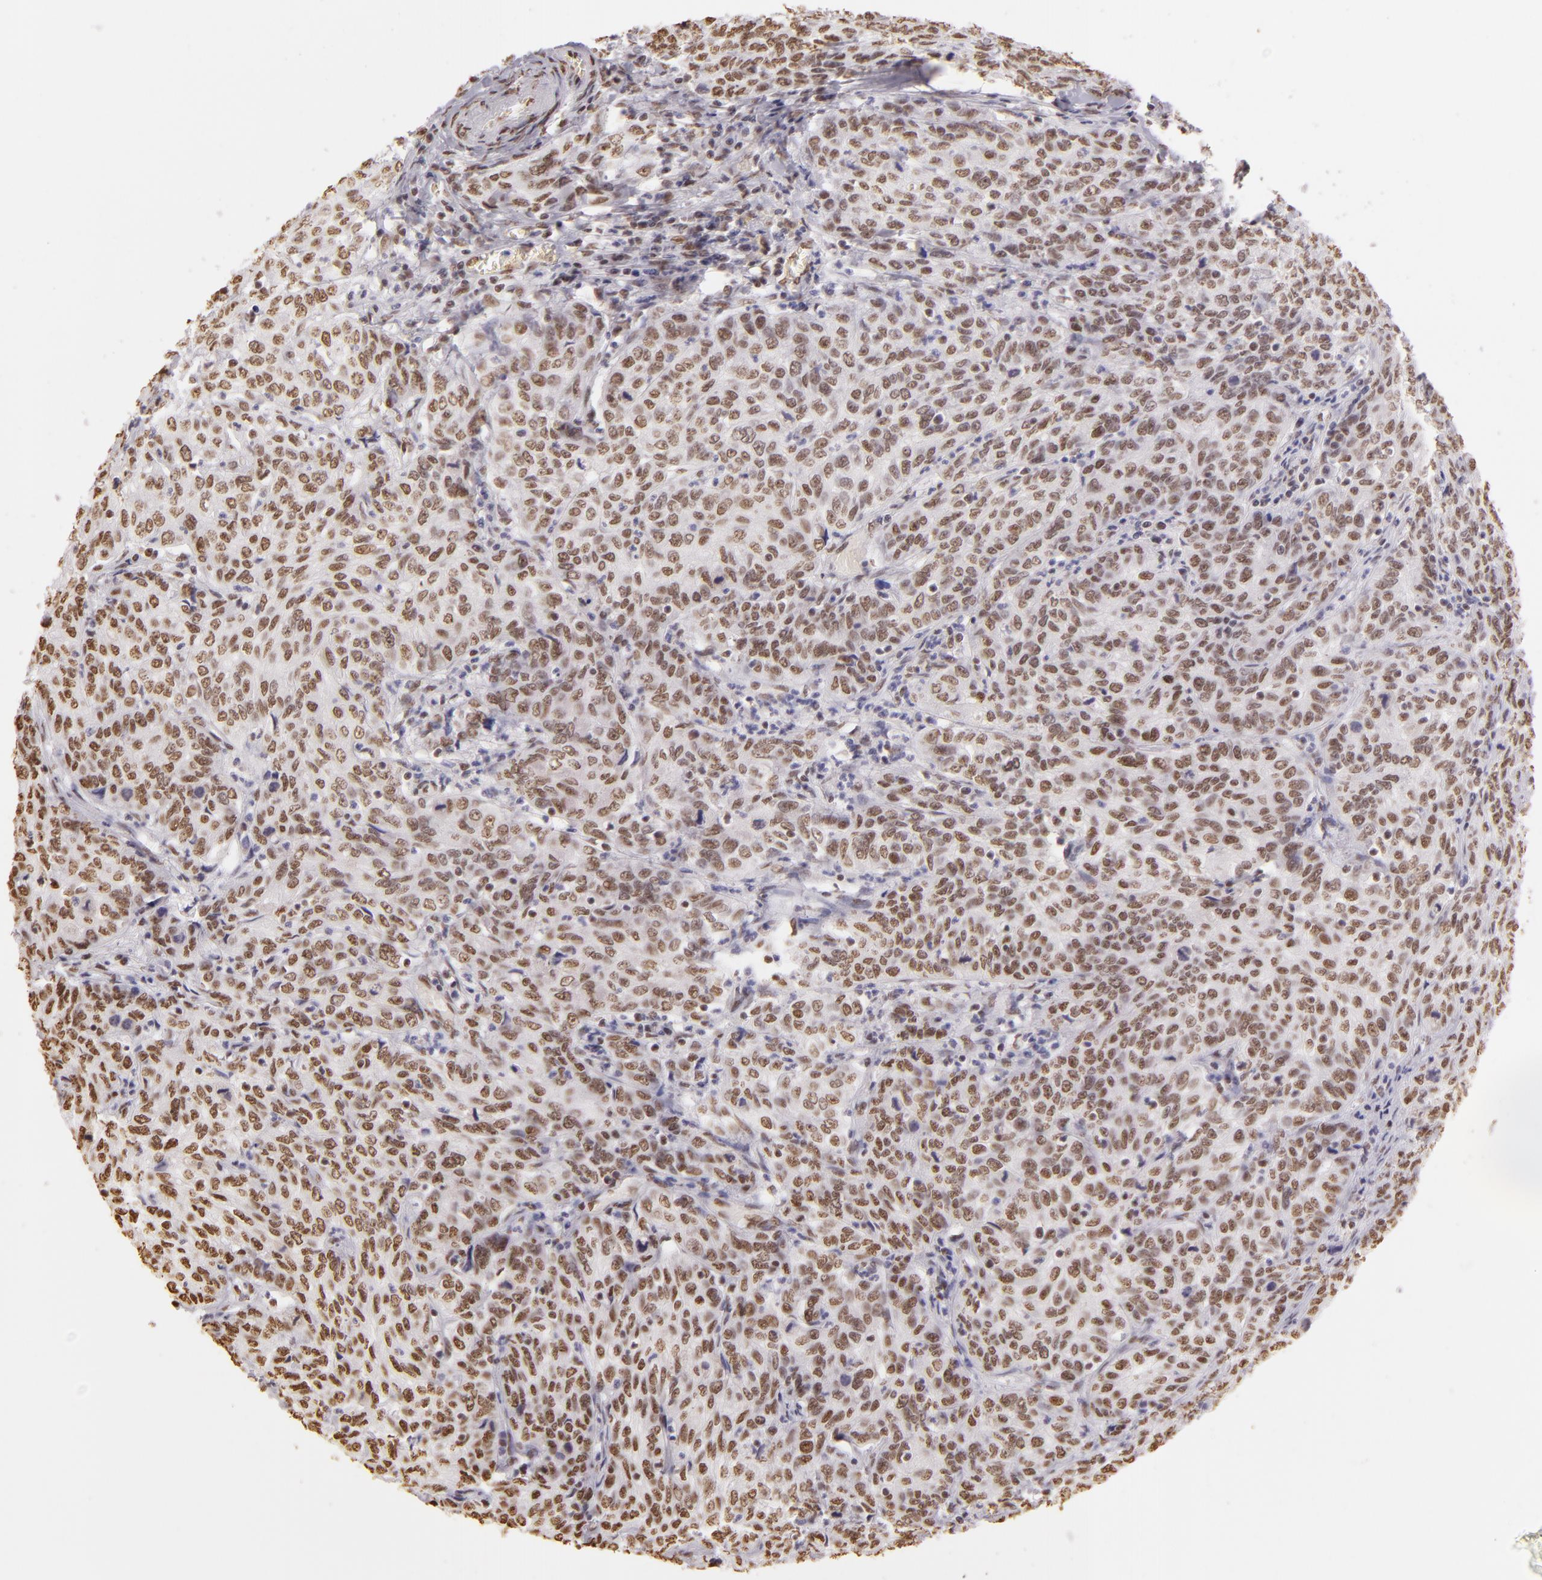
{"staining": {"intensity": "moderate", "quantity": ">75%", "location": "nuclear"}, "tissue": "cervical cancer", "cell_type": "Tumor cells", "image_type": "cancer", "snomed": [{"axis": "morphology", "description": "Squamous cell carcinoma, NOS"}, {"axis": "topography", "description": "Cervix"}], "caption": "Immunohistochemistry image of human cervical cancer stained for a protein (brown), which exhibits medium levels of moderate nuclear positivity in about >75% of tumor cells.", "gene": "PAPOLA", "patient": {"sex": "female", "age": 38}}